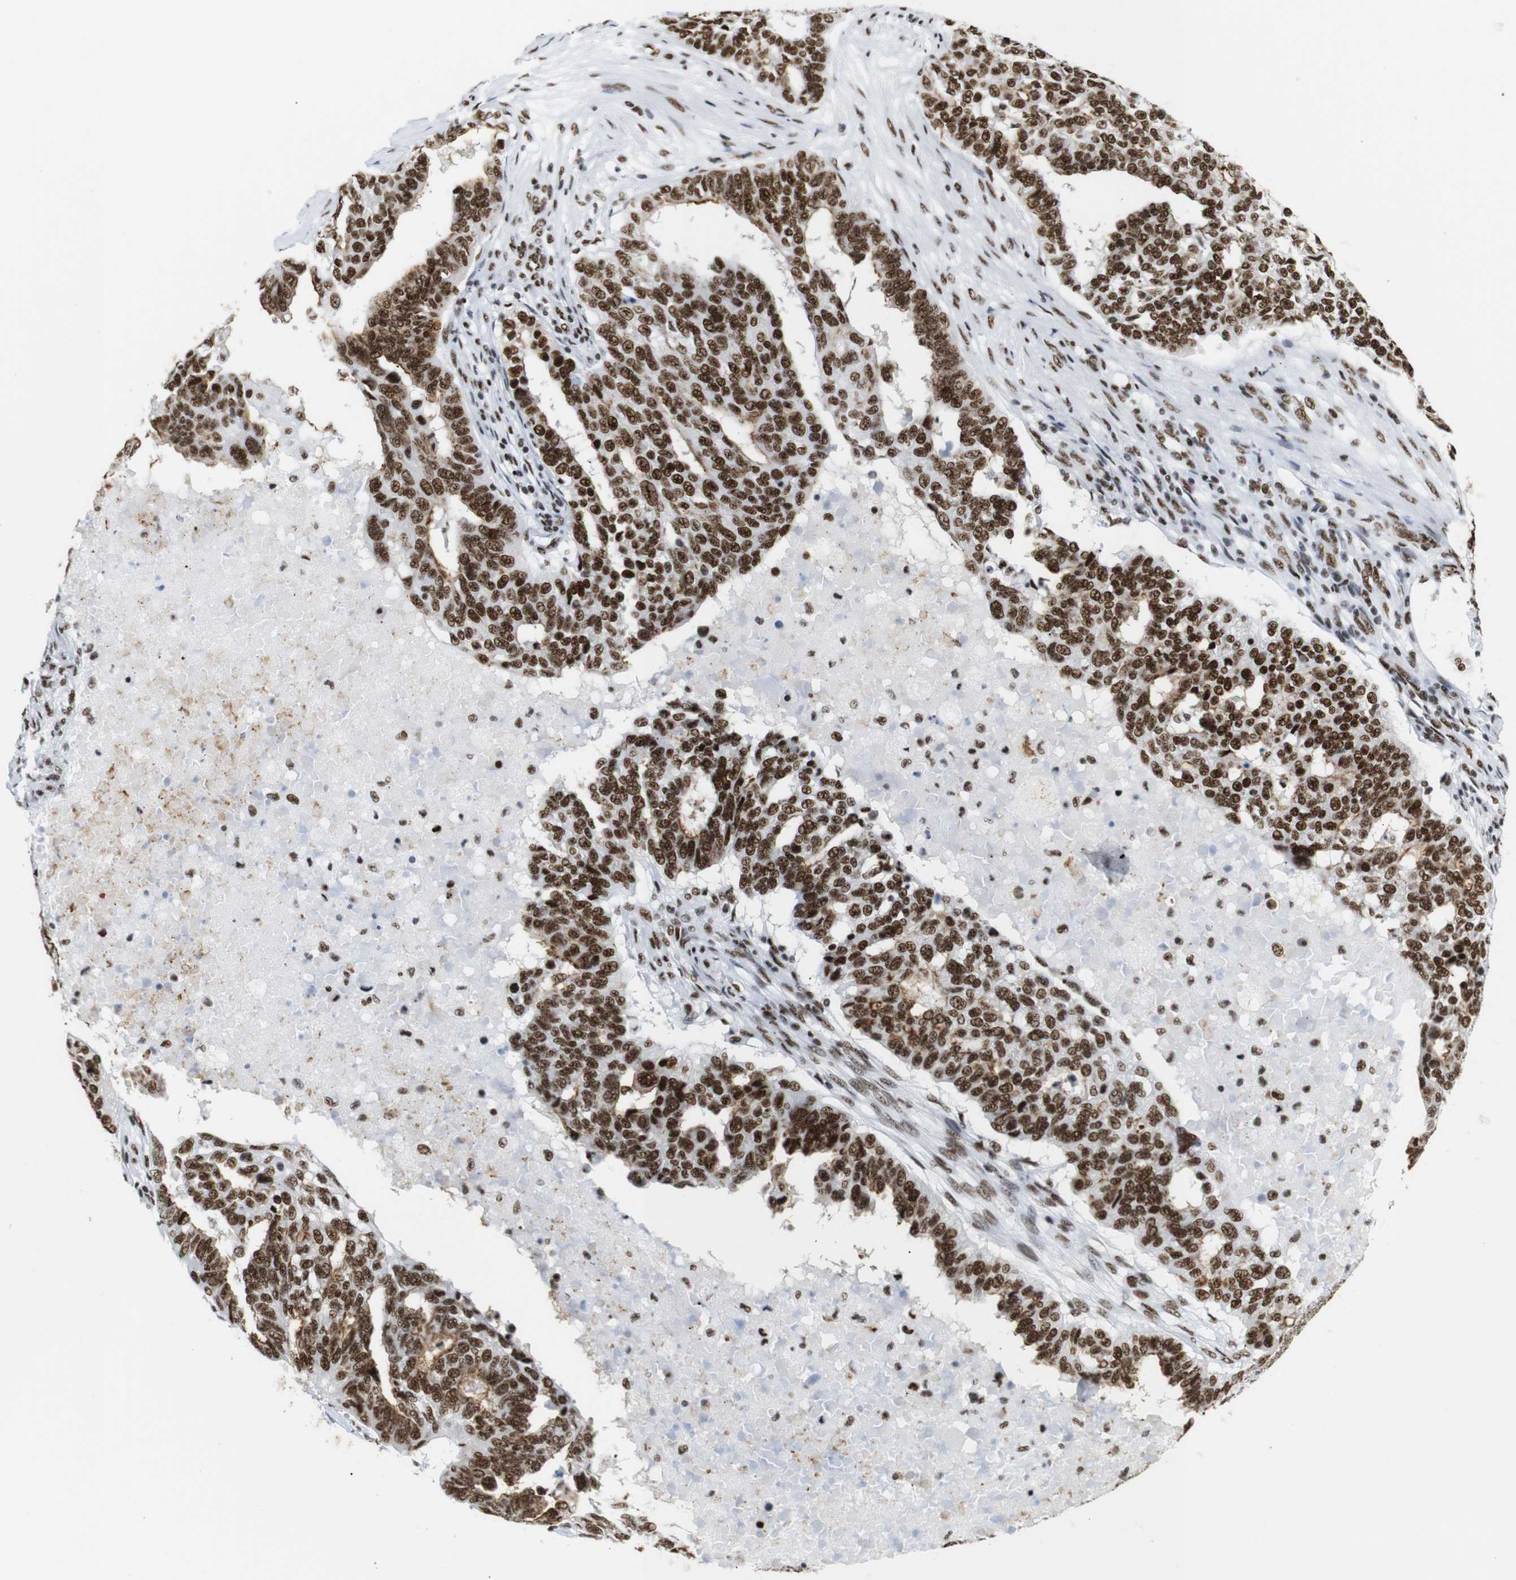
{"staining": {"intensity": "strong", "quantity": ">75%", "location": "nuclear"}, "tissue": "ovarian cancer", "cell_type": "Tumor cells", "image_type": "cancer", "snomed": [{"axis": "morphology", "description": "Cystadenocarcinoma, serous, NOS"}, {"axis": "topography", "description": "Ovary"}], "caption": "Immunohistochemistry of human ovarian cancer (serous cystadenocarcinoma) displays high levels of strong nuclear staining in about >75% of tumor cells. Immunohistochemistry (ihc) stains the protein in brown and the nuclei are stained blue.", "gene": "TRA2B", "patient": {"sex": "female", "age": 59}}